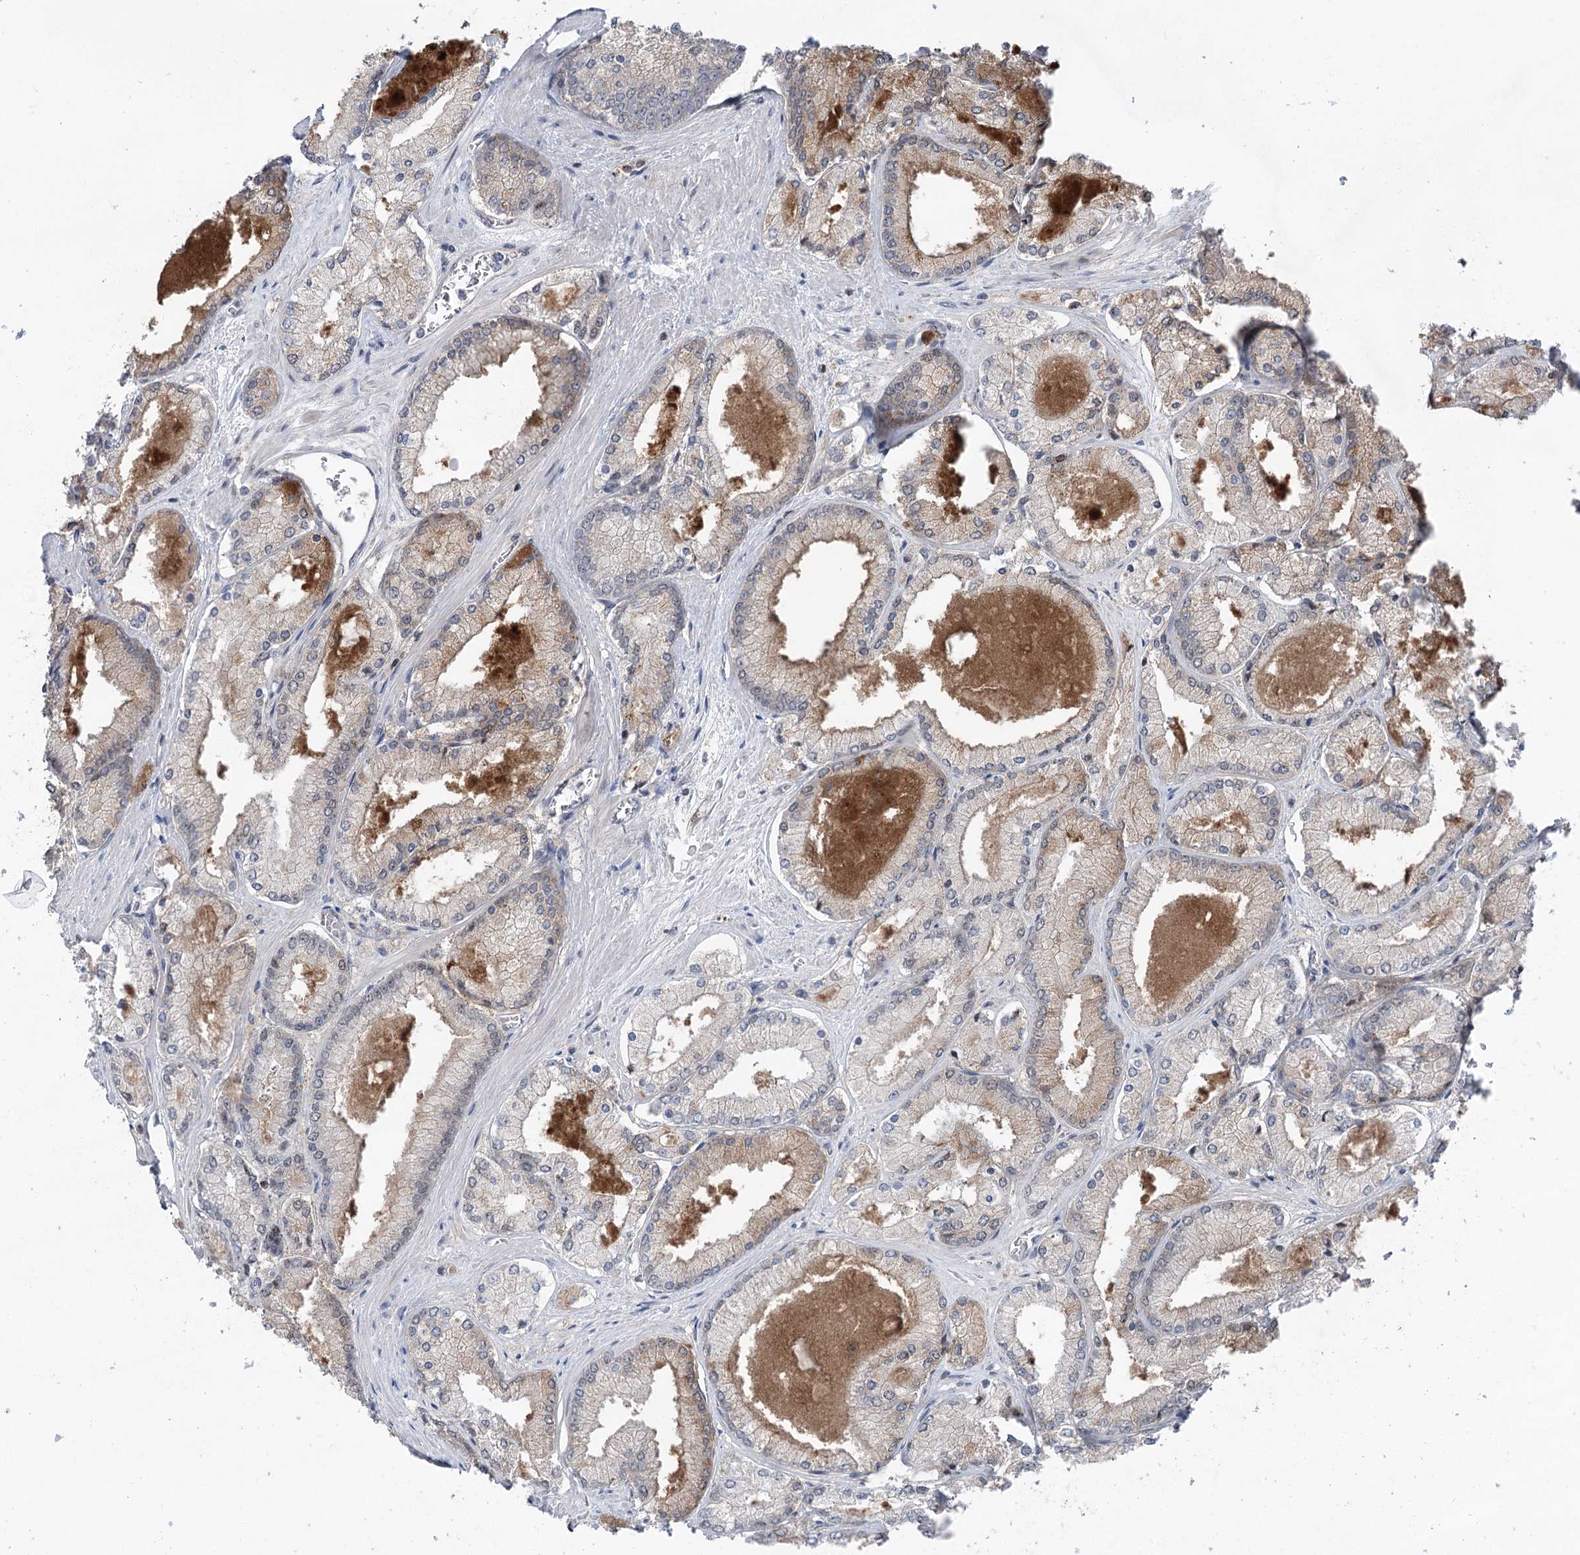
{"staining": {"intensity": "weak", "quantity": "25%-75%", "location": "cytoplasmic/membranous"}, "tissue": "prostate cancer", "cell_type": "Tumor cells", "image_type": "cancer", "snomed": [{"axis": "morphology", "description": "Adenocarcinoma, Low grade"}, {"axis": "topography", "description": "Prostate"}], "caption": "This micrograph demonstrates immunohistochemistry (IHC) staining of prostate cancer, with low weak cytoplasmic/membranous positivity in approximately 25%-75% of tumor cells.", "gene": "CCSER2", "patient": {"sex": "male", "age": 74}}